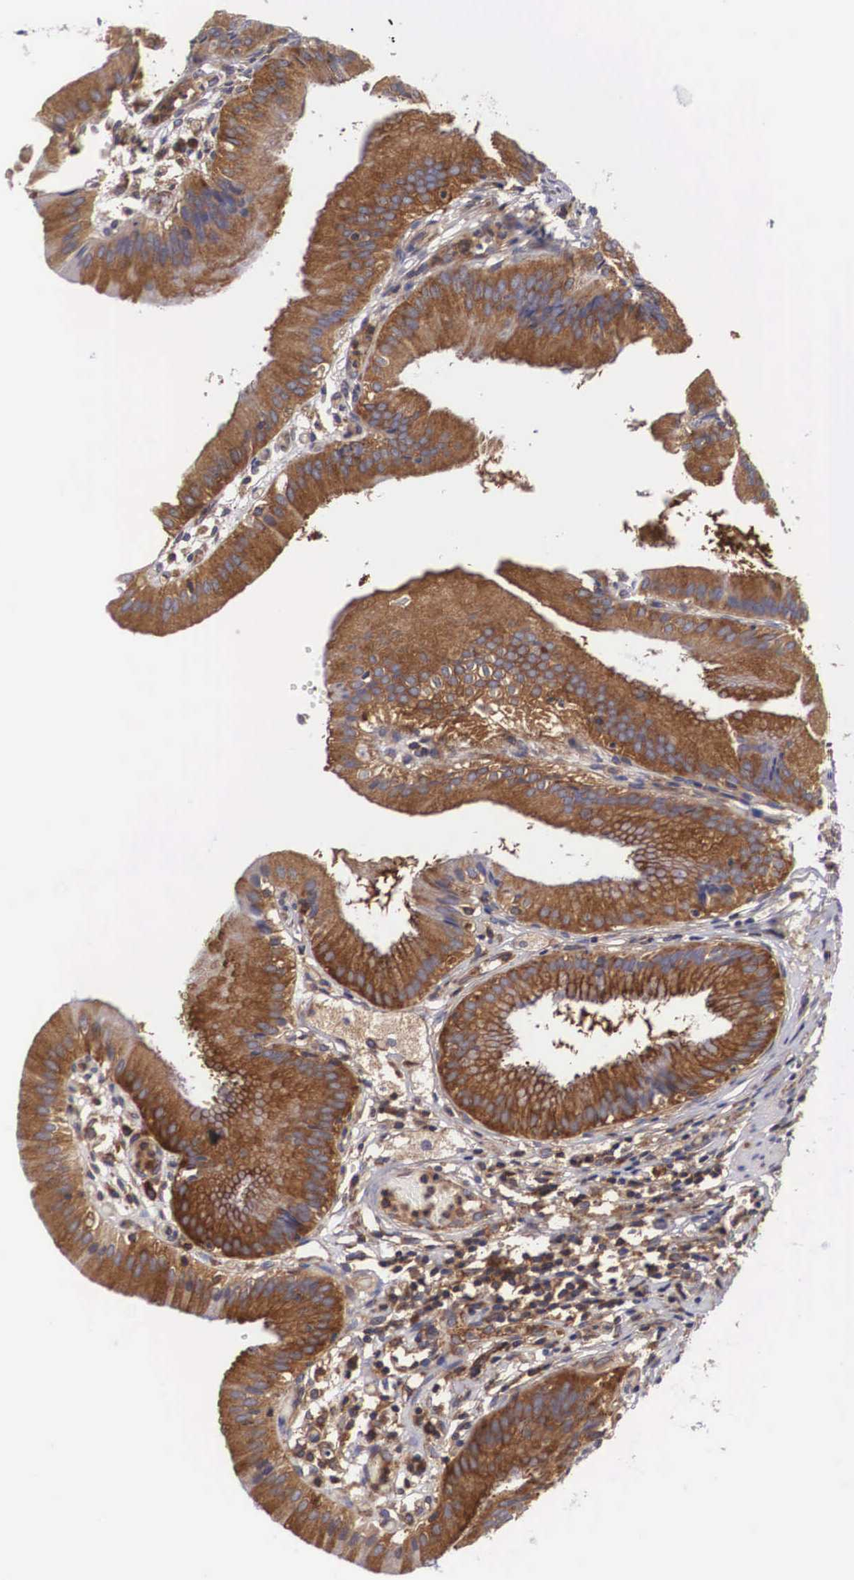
{"staining": {"intensity": "strong", "quantity": ">75%", "location": "cytoplasmic/membranous"}, "tissue": "gallbladder", "cell_type": "Glandular cells", "image_type": "normal", "snomed": [{"axis": "morphology", "description": "Normal tissue, NOS"}, {"axis": "topography", "description": "Gallbladder"}], "caption": "This histopathology image exhibits benign gallbladder stained with IHC to label a protein in brown. The cytoplasmic/membranous of glandular cells show strong positivity for the protein. Nuclei are counter-stained blue.", "gene": "GRIPAP1", "patient": {"sex": "male", "age": 28}}